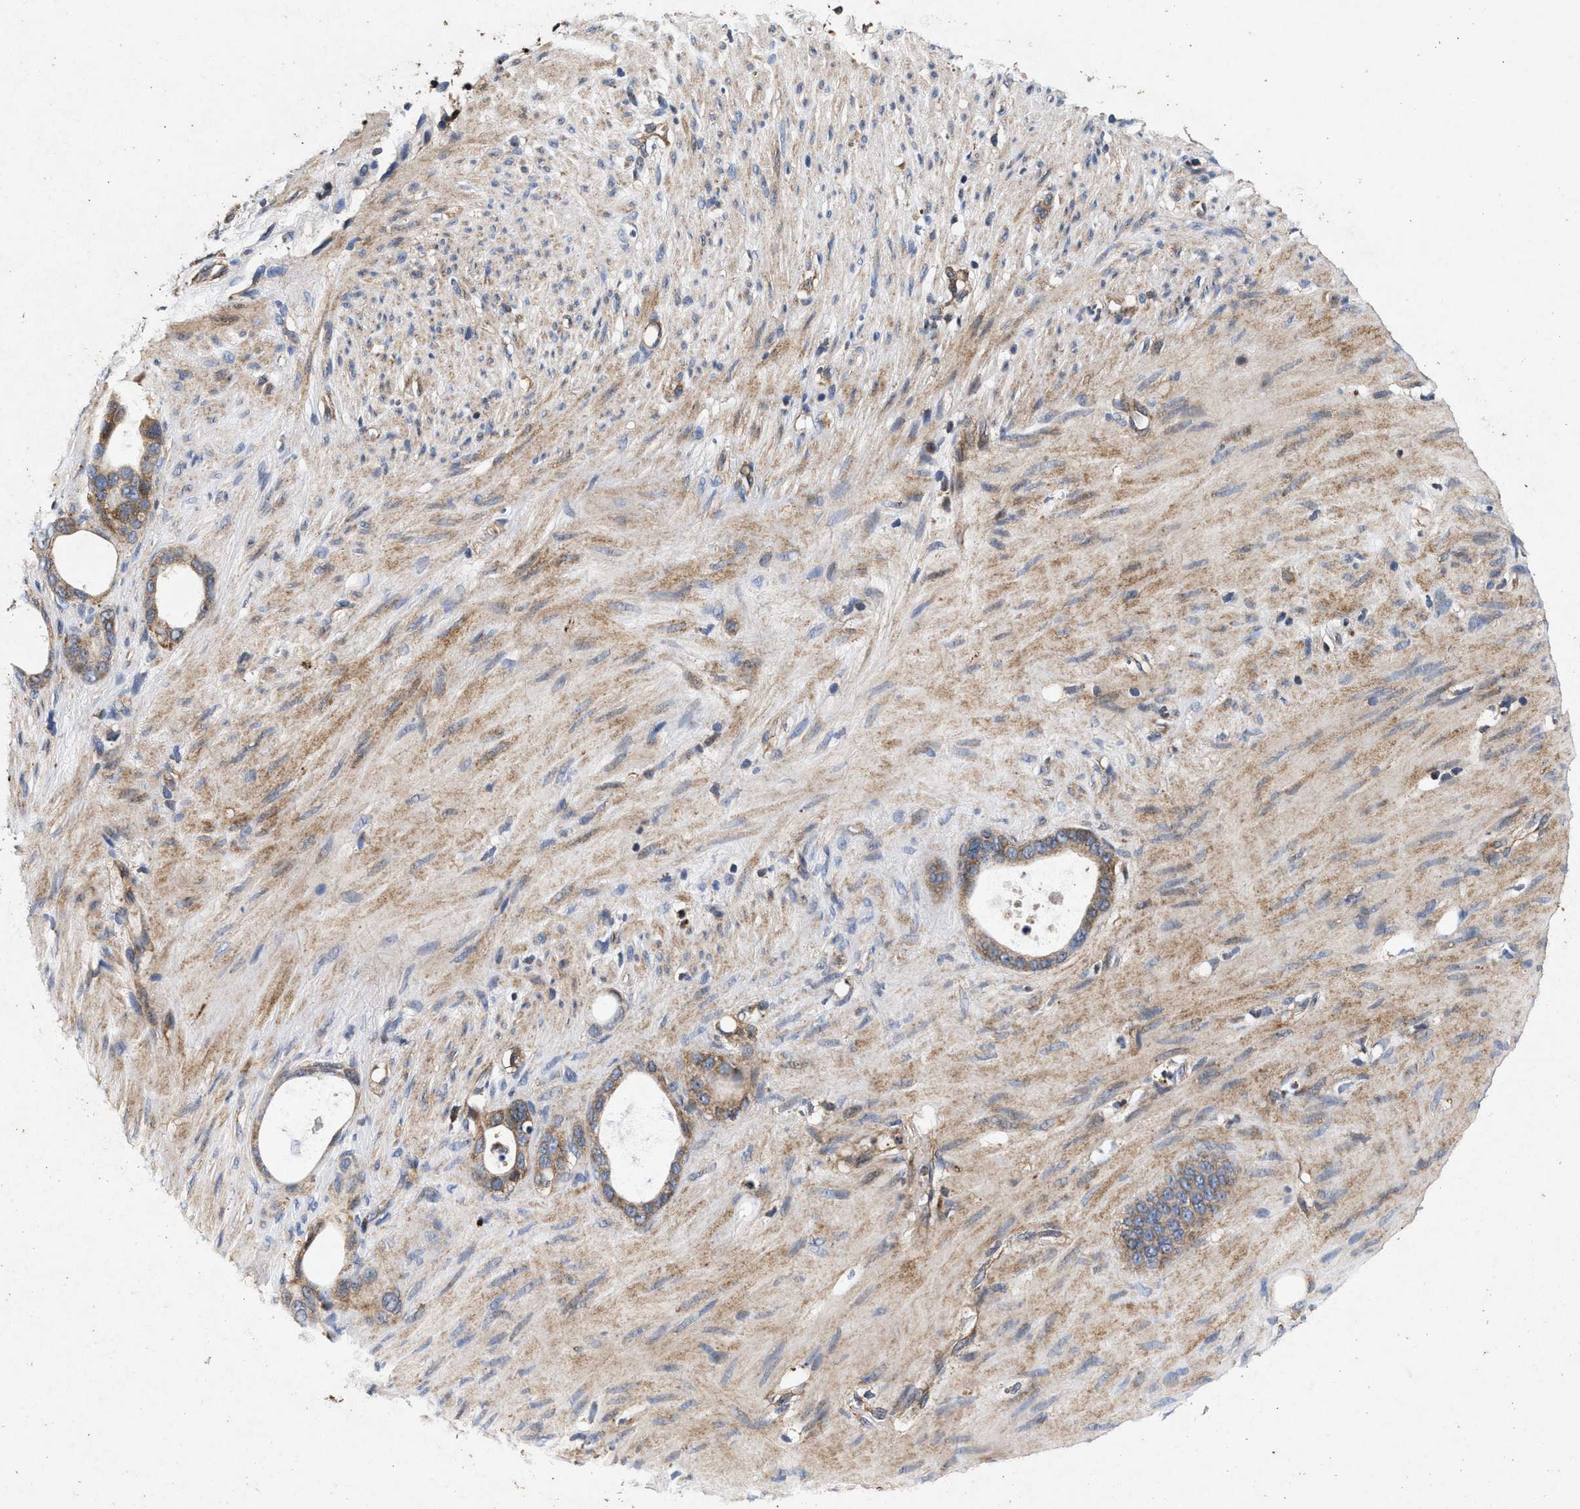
{"staining": {"intensity": "moderate", "quantity": ">75%", "location": "cytoplasmic/membranous"}, "tissue": "stomach cancer", "cell_type": "Tumor cells", "image_type": "cancer", "snomed": [{"axis": "morphology", "description": "Adenocarcinoma, NOS"}, {"axis": "topography", "description": "Stomach"}], "caption": "Protein analysis of stomach adenocarcinoma tissue exhibits moderate cytoplasmic/membranous staining in about >75% of tumor cells.", "gene": "NFKB2", "patient": {"sex": "female", "age": 75}}